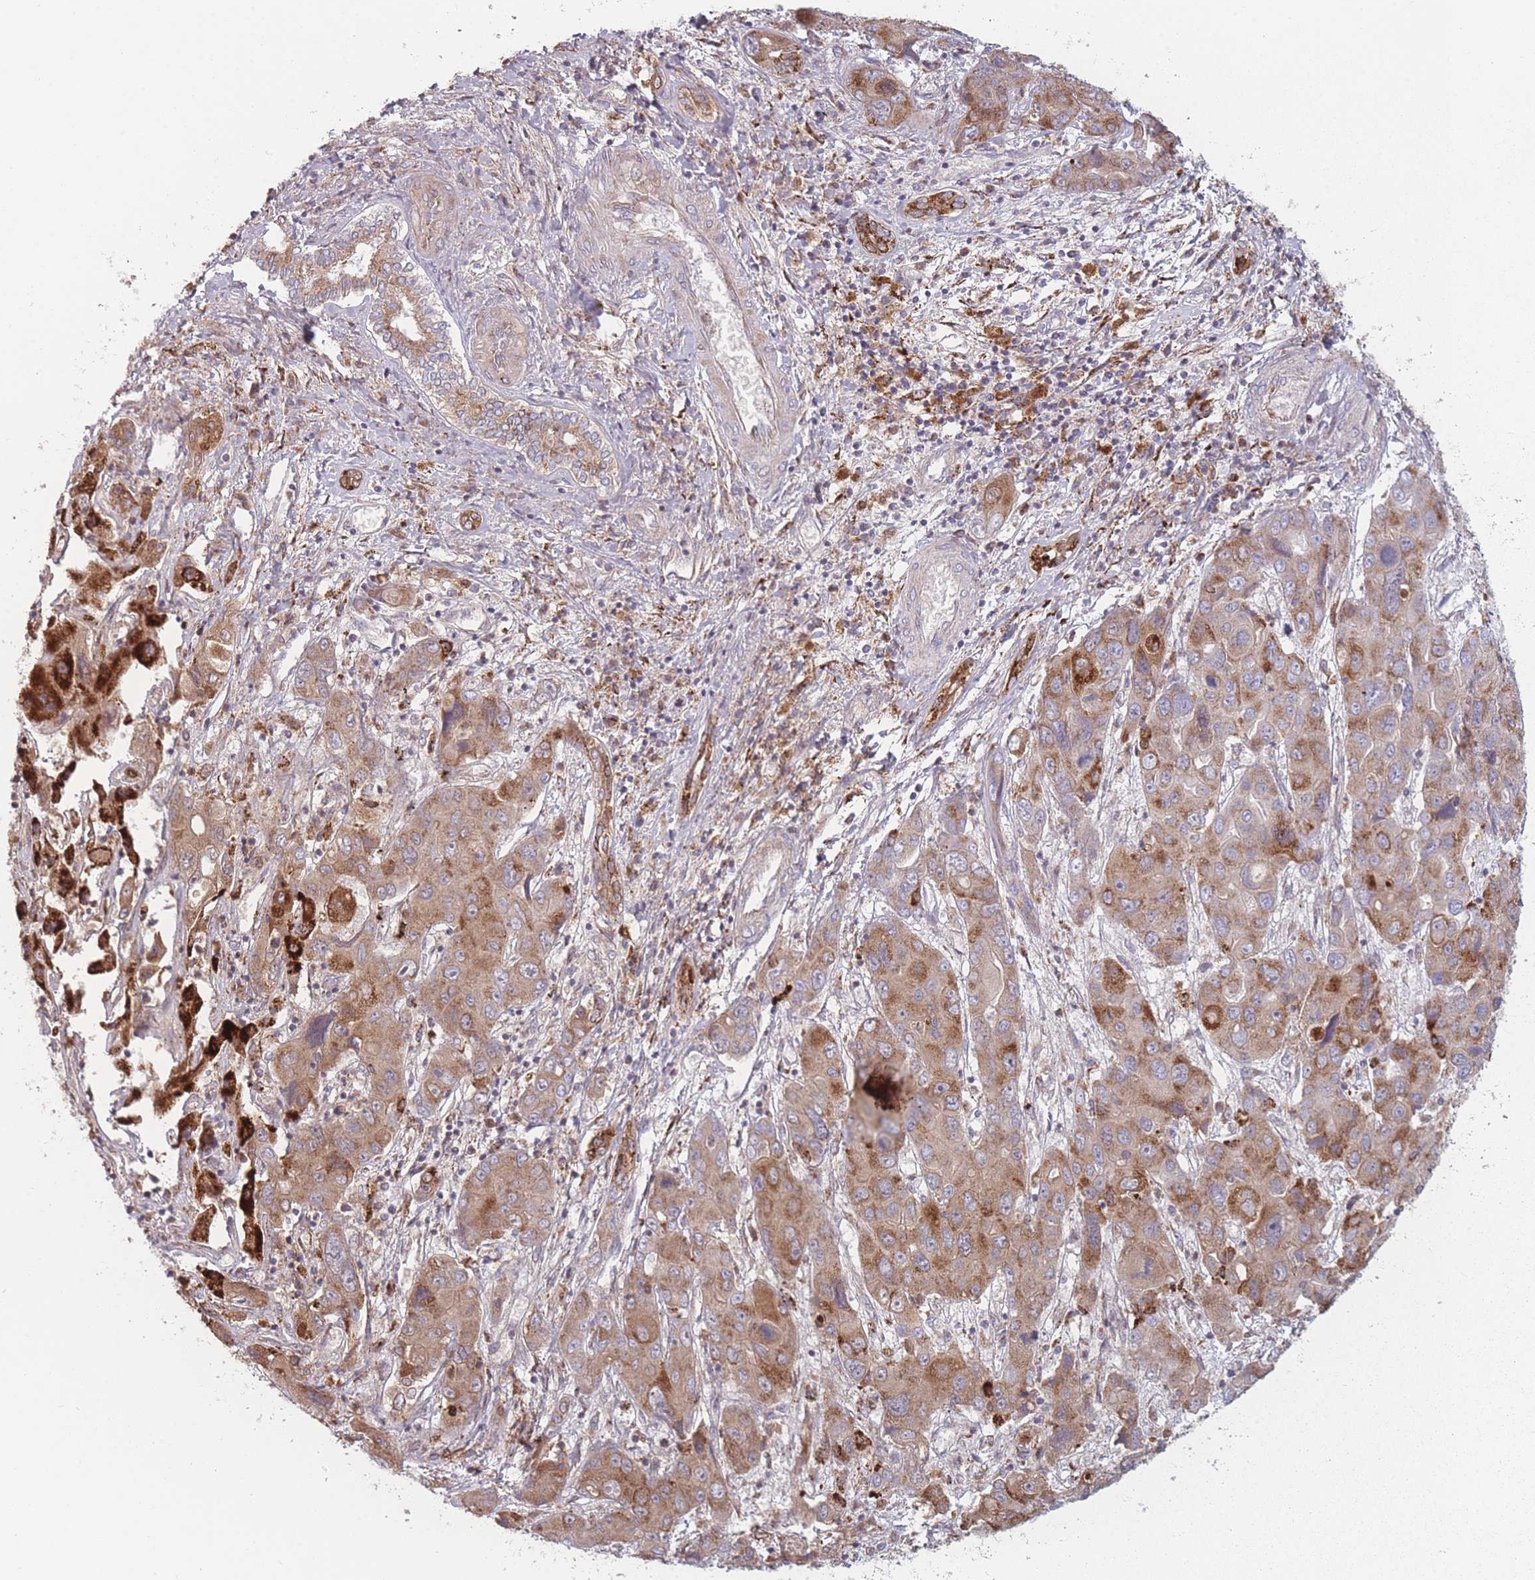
{"staining": {"intensity": "moderate", "quantity": ">75%", "location": "cytoplasmic/membranous"}, "tissue": "liver cancer", "cell_type": "Tumor cells", "image_type": "cancer", "snomed": [{"axis": "morphology", "description": "Cholangiocarcinoma"}, {"axis": "topography", "description": "Liver"}], "caption": "Tumor cells exhibit moderate cytoplasmic/membranous staining in about >75% of cells in liver cholangiocarcinoma.", "gene": "PEX11B", "patient": {"sex": "male", "age": 67}}